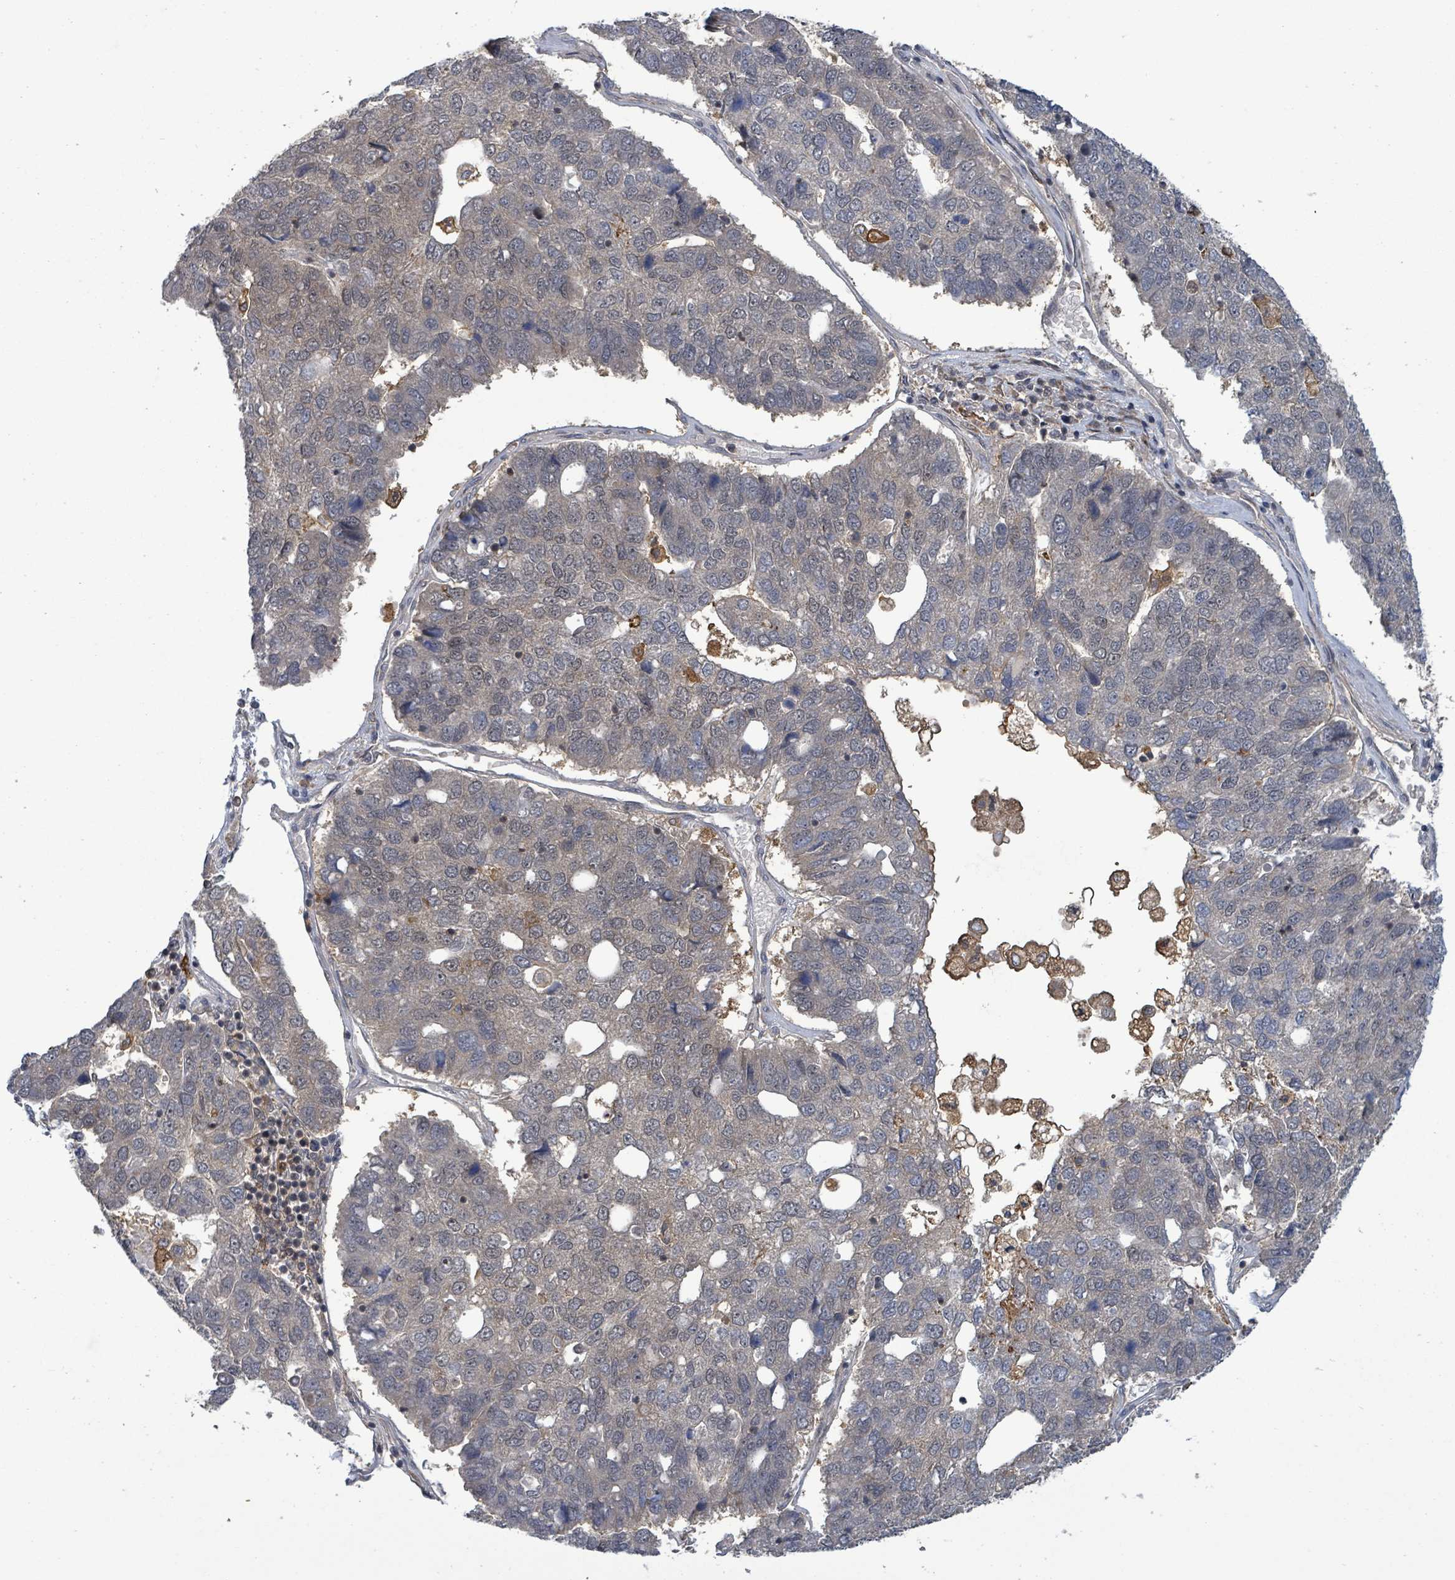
{"staining": {"intensity": "negative", "quantity": "none", "location": "none"}, "tissue": "pancreatic cancer", "cell_type": "Tumor cells", "image_type": "cancer", "snomed": [{"axis": "morphology", "description": "Adenocarcinoma, NOS"}, {"axis": "topography", "description": "Pancreas"}], "caption": "Immunohistochemistry (IHC) micrograph of pancreatic cancer stained for a protein (brown), which demonstrates no positivity in tumor cells.", "gene": "FBXO6", "patient": {"sex": "female", "age": 61}}